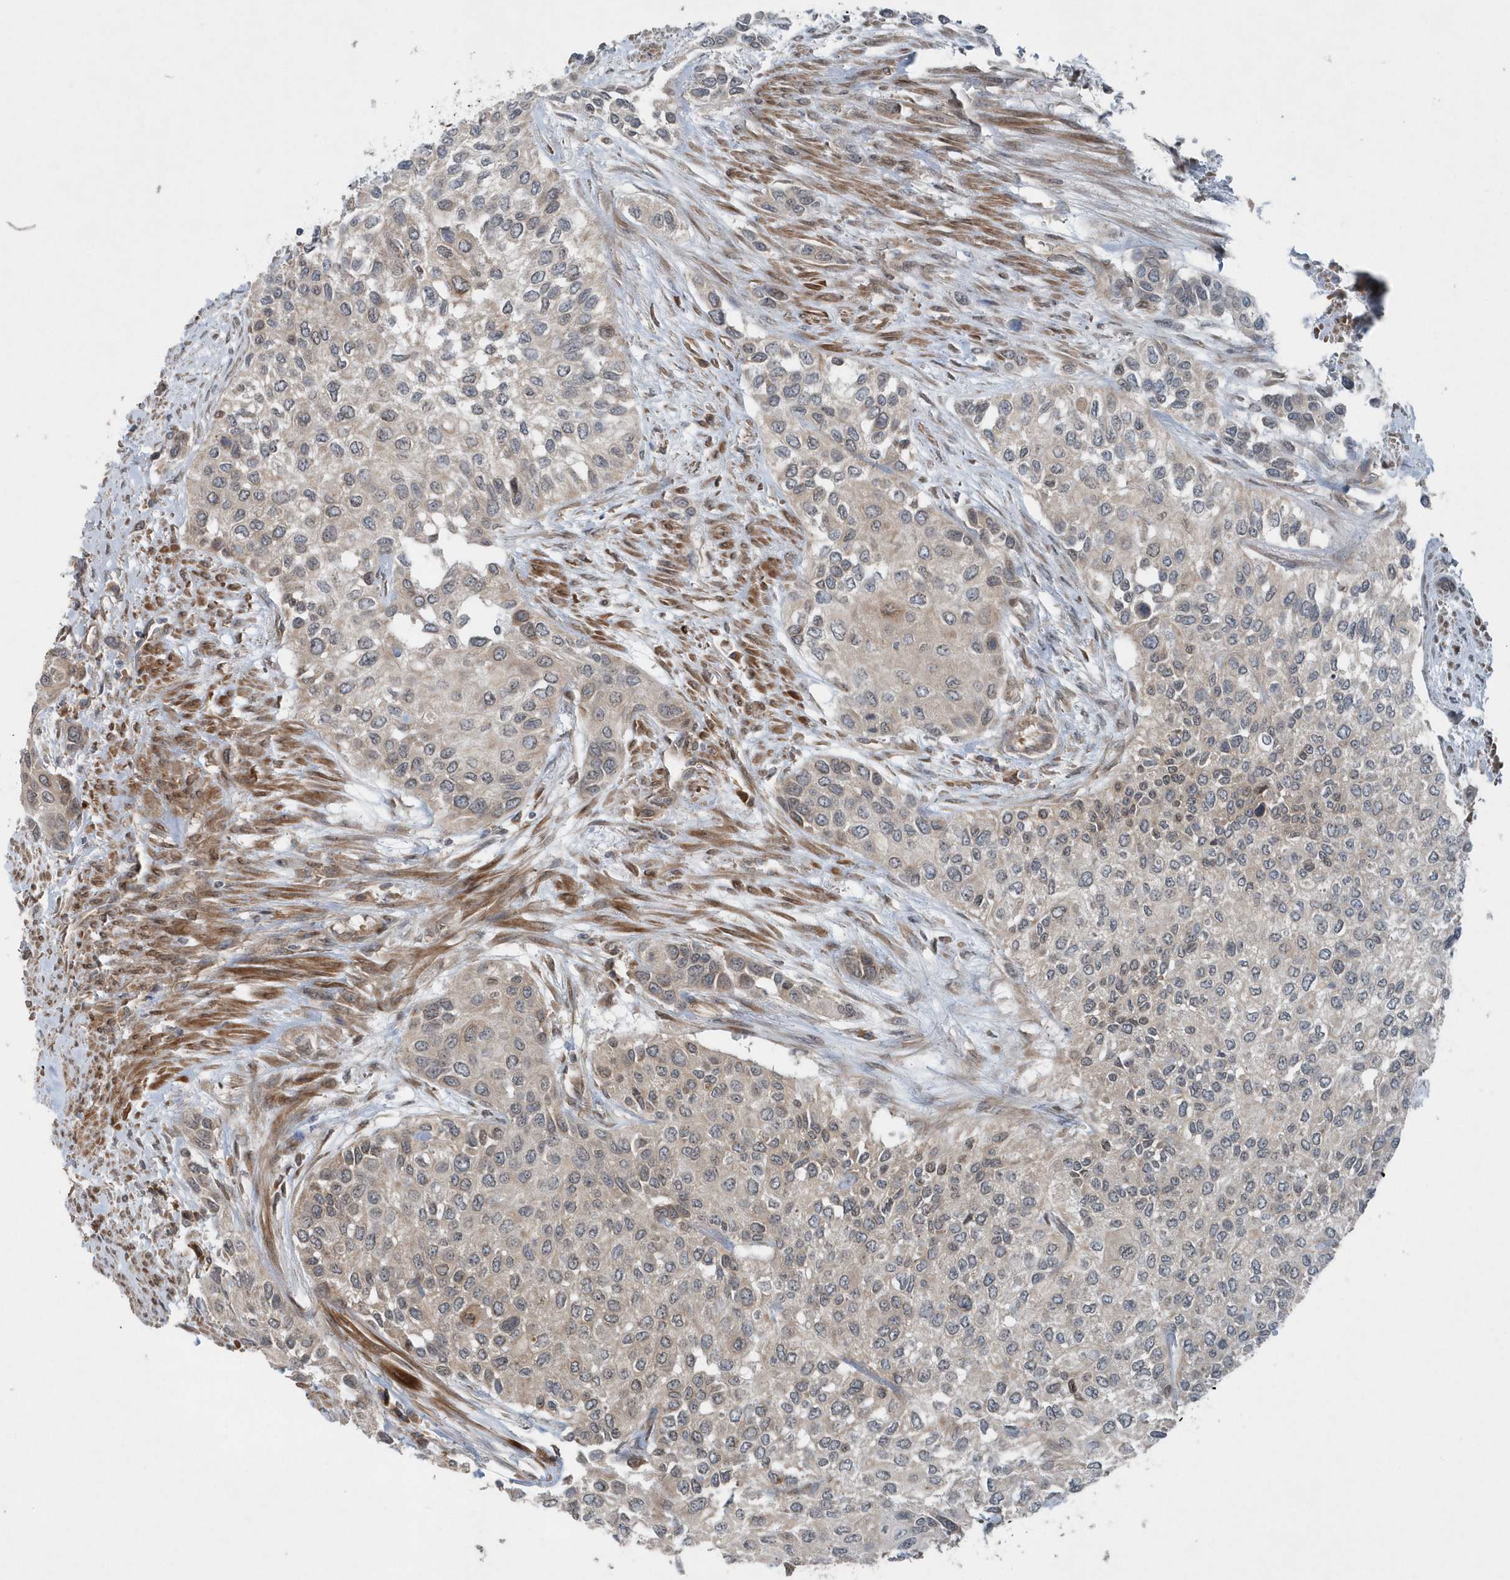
{"staining": {"intensity": "negative", "quantity": "none", "location": "none"}, "tissue": "urothelial cancer", "cell_type": "Tumor cells", "image_type": "cancer", "snomed": [{"axis": "morphology", "description": "Normal tissue, NOS"}, {"axis": "morphology", "description": "Urothelial carcinoma, High grade"}, {"axis": "topography", "description": "Vascular tissue"}, {"axis": "topography", "description": "Urinary bladder"}], "caption": "High power microscopy photomicrograph of an IHC micrograph of urothelial cancer, revealing no significant staining in tumor cells.", "gene": "MCC", "patient": {"sex": "female", "age": 56}}